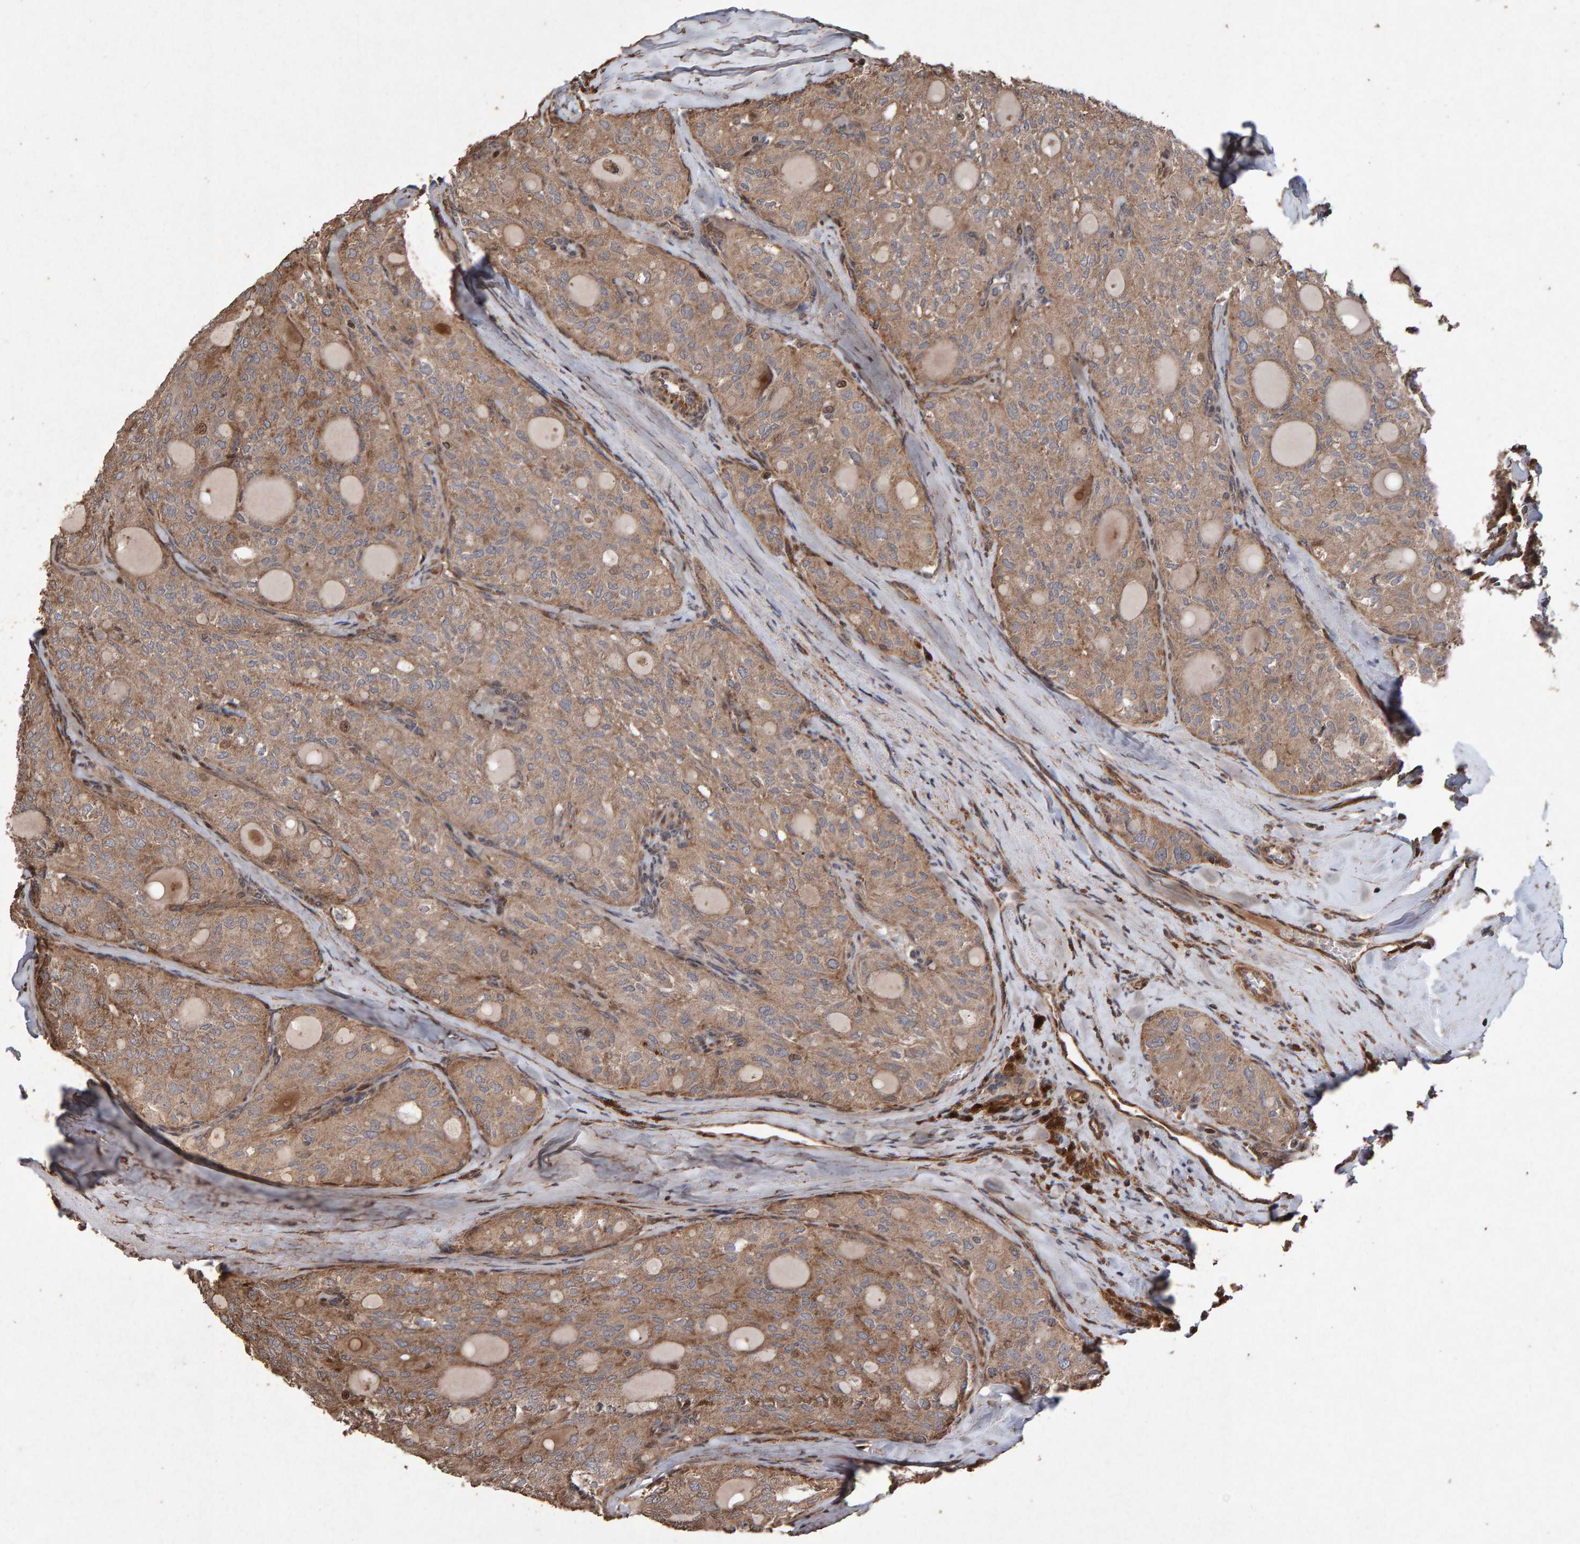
{"staining": {"intensity": "weak", "quantity": ">75%", "location": "cytoplasmic/membranous"}, "tissue": "thyroid cancer", "cell_type": "Tumor cells", "image_type": "cancer", "snomed": [{"axis": "morphology", "description": "Follicular adenoma carcinoma, NOS"}, {"axis": "topography", "description": "Thyroid gland"}], "caption": "Thyroid cancer tissue reveals weak cytoplasmic/membranous staining in about >75% of tumor cells (IHC, brightfield microscopy, high magnification).", "gene": "OSBP2", "patient": {"sex": "male", "age": 75}}